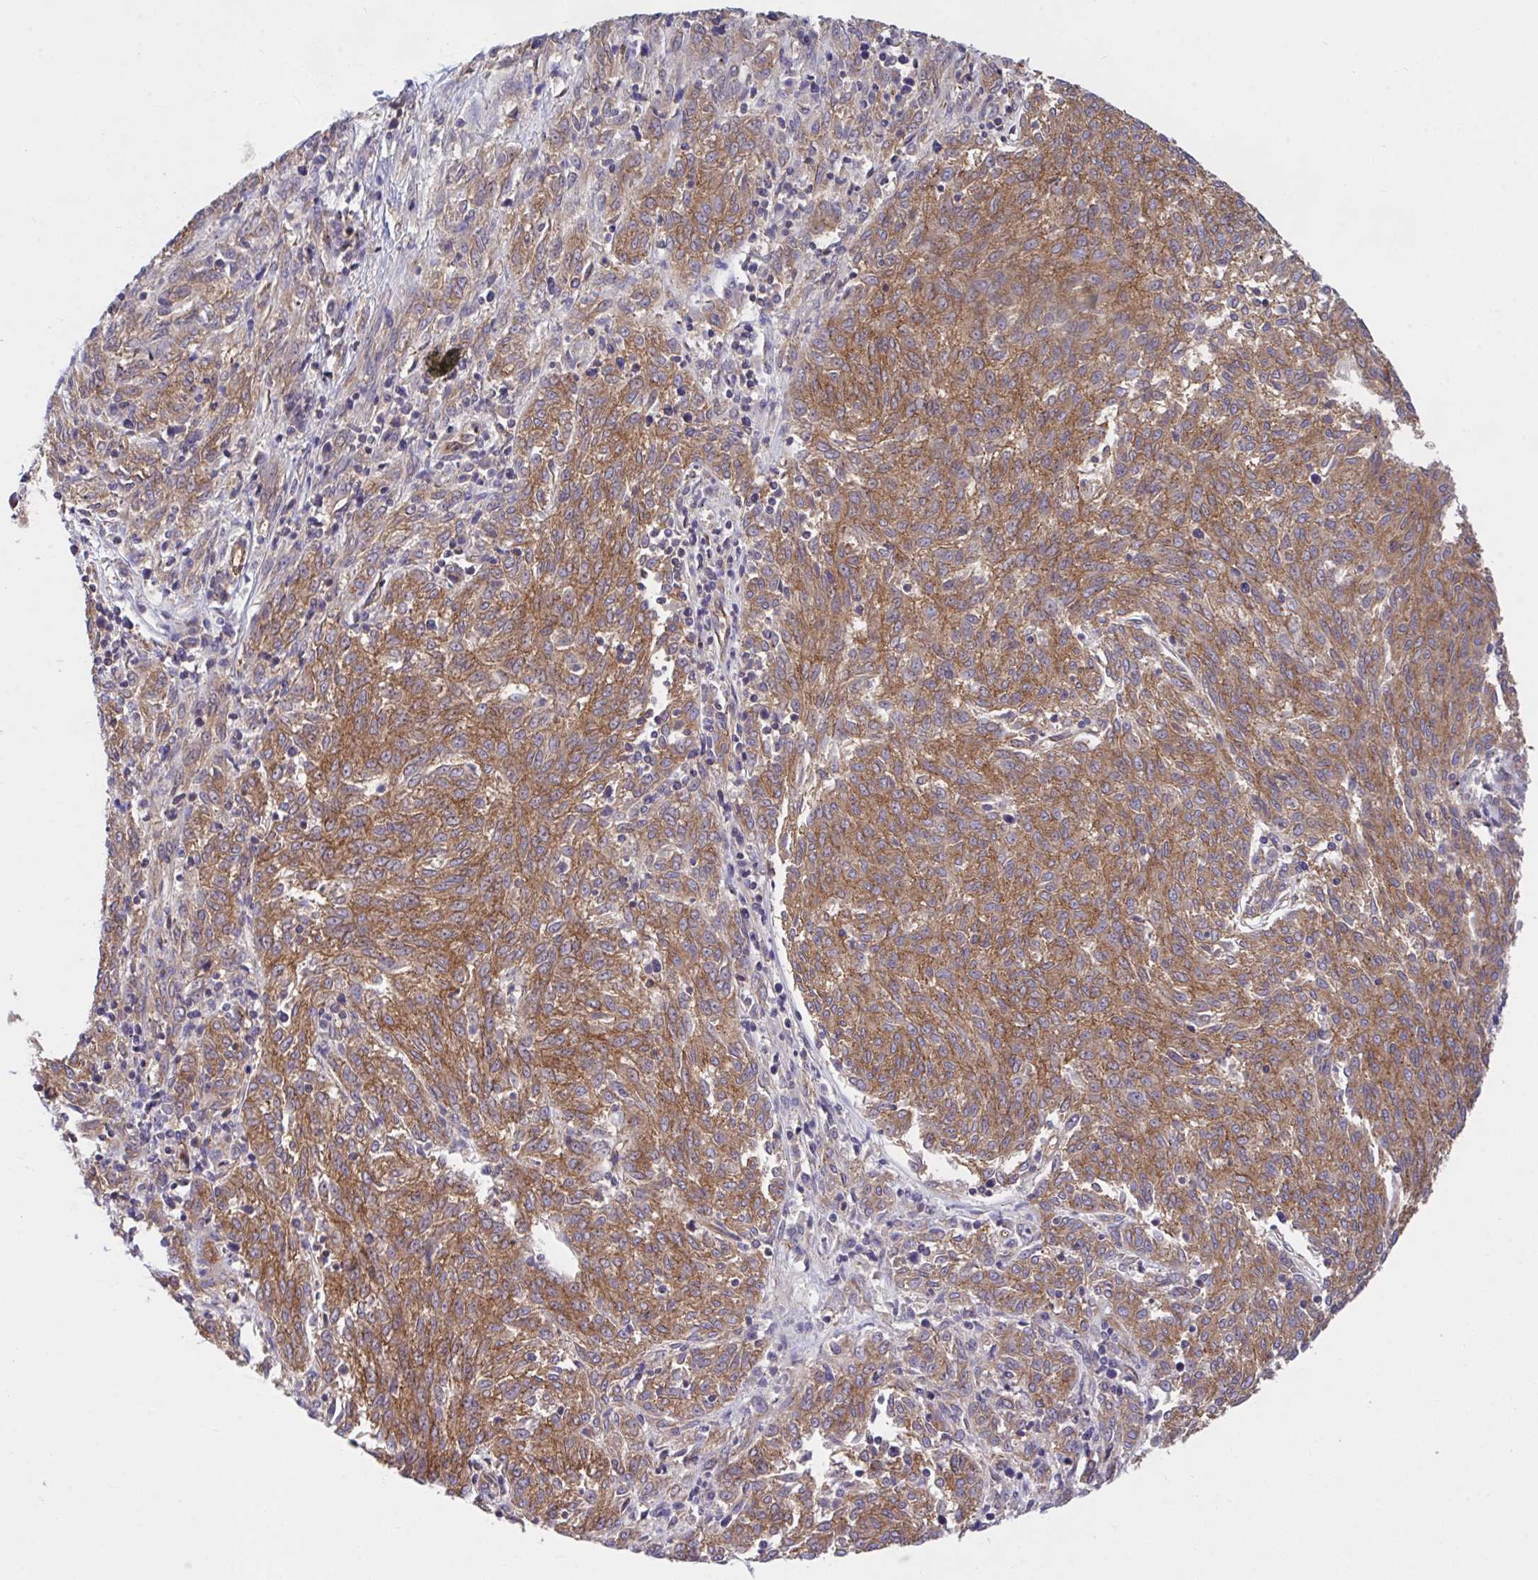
{"staining": {"intensity": "moderate", "quantity": ">75%", "location": "cytoplasmic/membranous"}, "tissue": "melanoma", "cell_type": "Tumor cells", "image_type": "cancer", "snomed": [{"axis": "morphology", "description": "Malignant melanoma, NOS"}, {"axis": "topography", "description": "Skin"}], "caption": "Protein expression by immunohistochemistry demonstrates moderate cytoplasmic/membranous staining in approximately >75% of tumor cells in melanoma.", "gene": "C4orf36", "patient": {"sex": "female", "age": 72}}